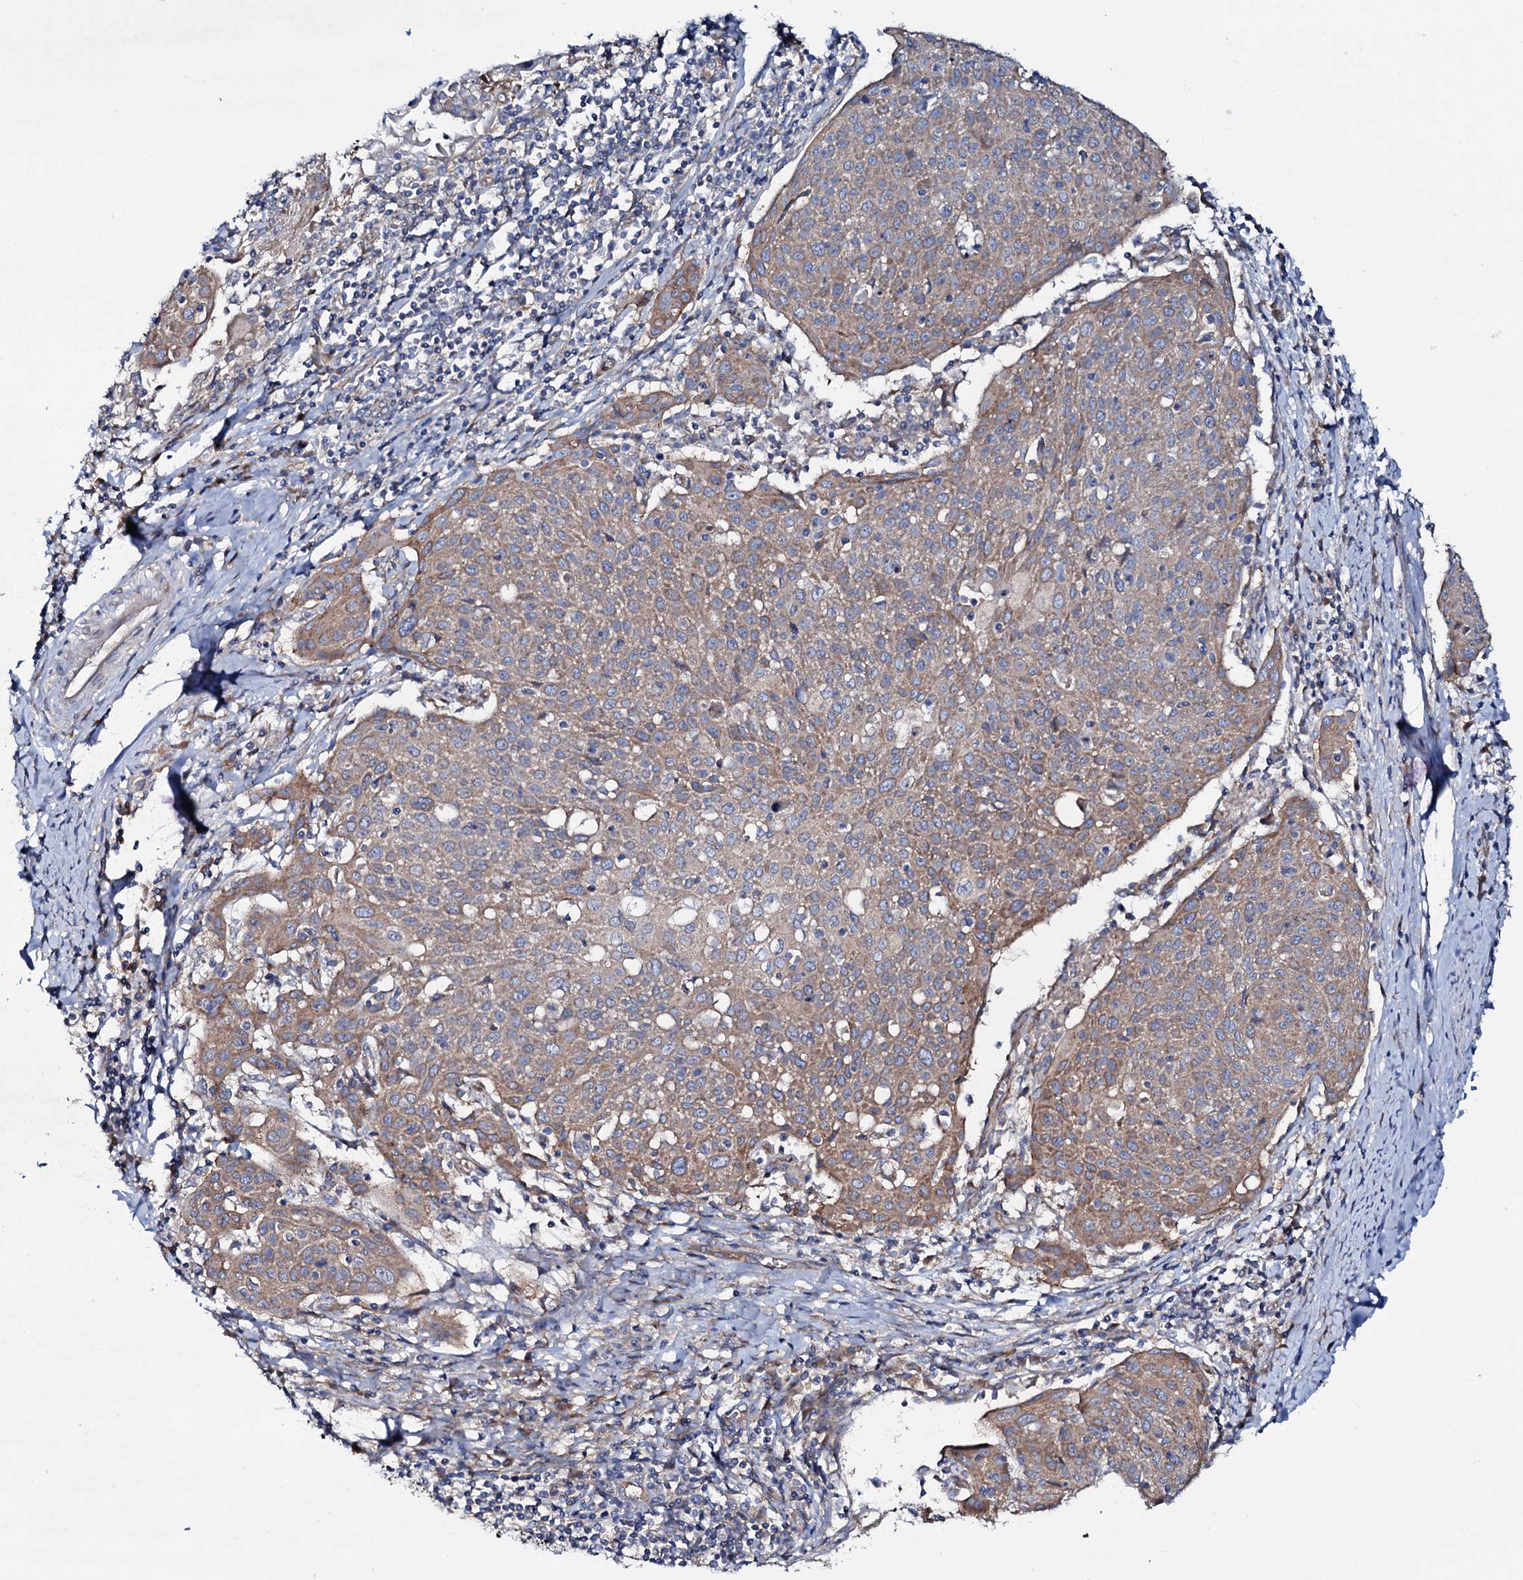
{"staining": {"intensity": "moderate", "quantity": ">75%", "location": "cytoplasmic/membranous"}, "tissue": "cervical cancer", "cell_type": "Tumor cells", "image_type": "cancer", "snomed": [{"axis": "morphology", "description": "Squamous cell carcinoma, NOS"}, {"axis": "topography", "description": "Cervix"}], "caption": "About >75% of tumor cells in human squamous cell carcinoma (cervical) display moderate cytoplasmic/membranous protein staining as visualized by brown immunohistochemical staining.", "gene": "STARD13", "patient": {"sex": "female", "age": 67}}